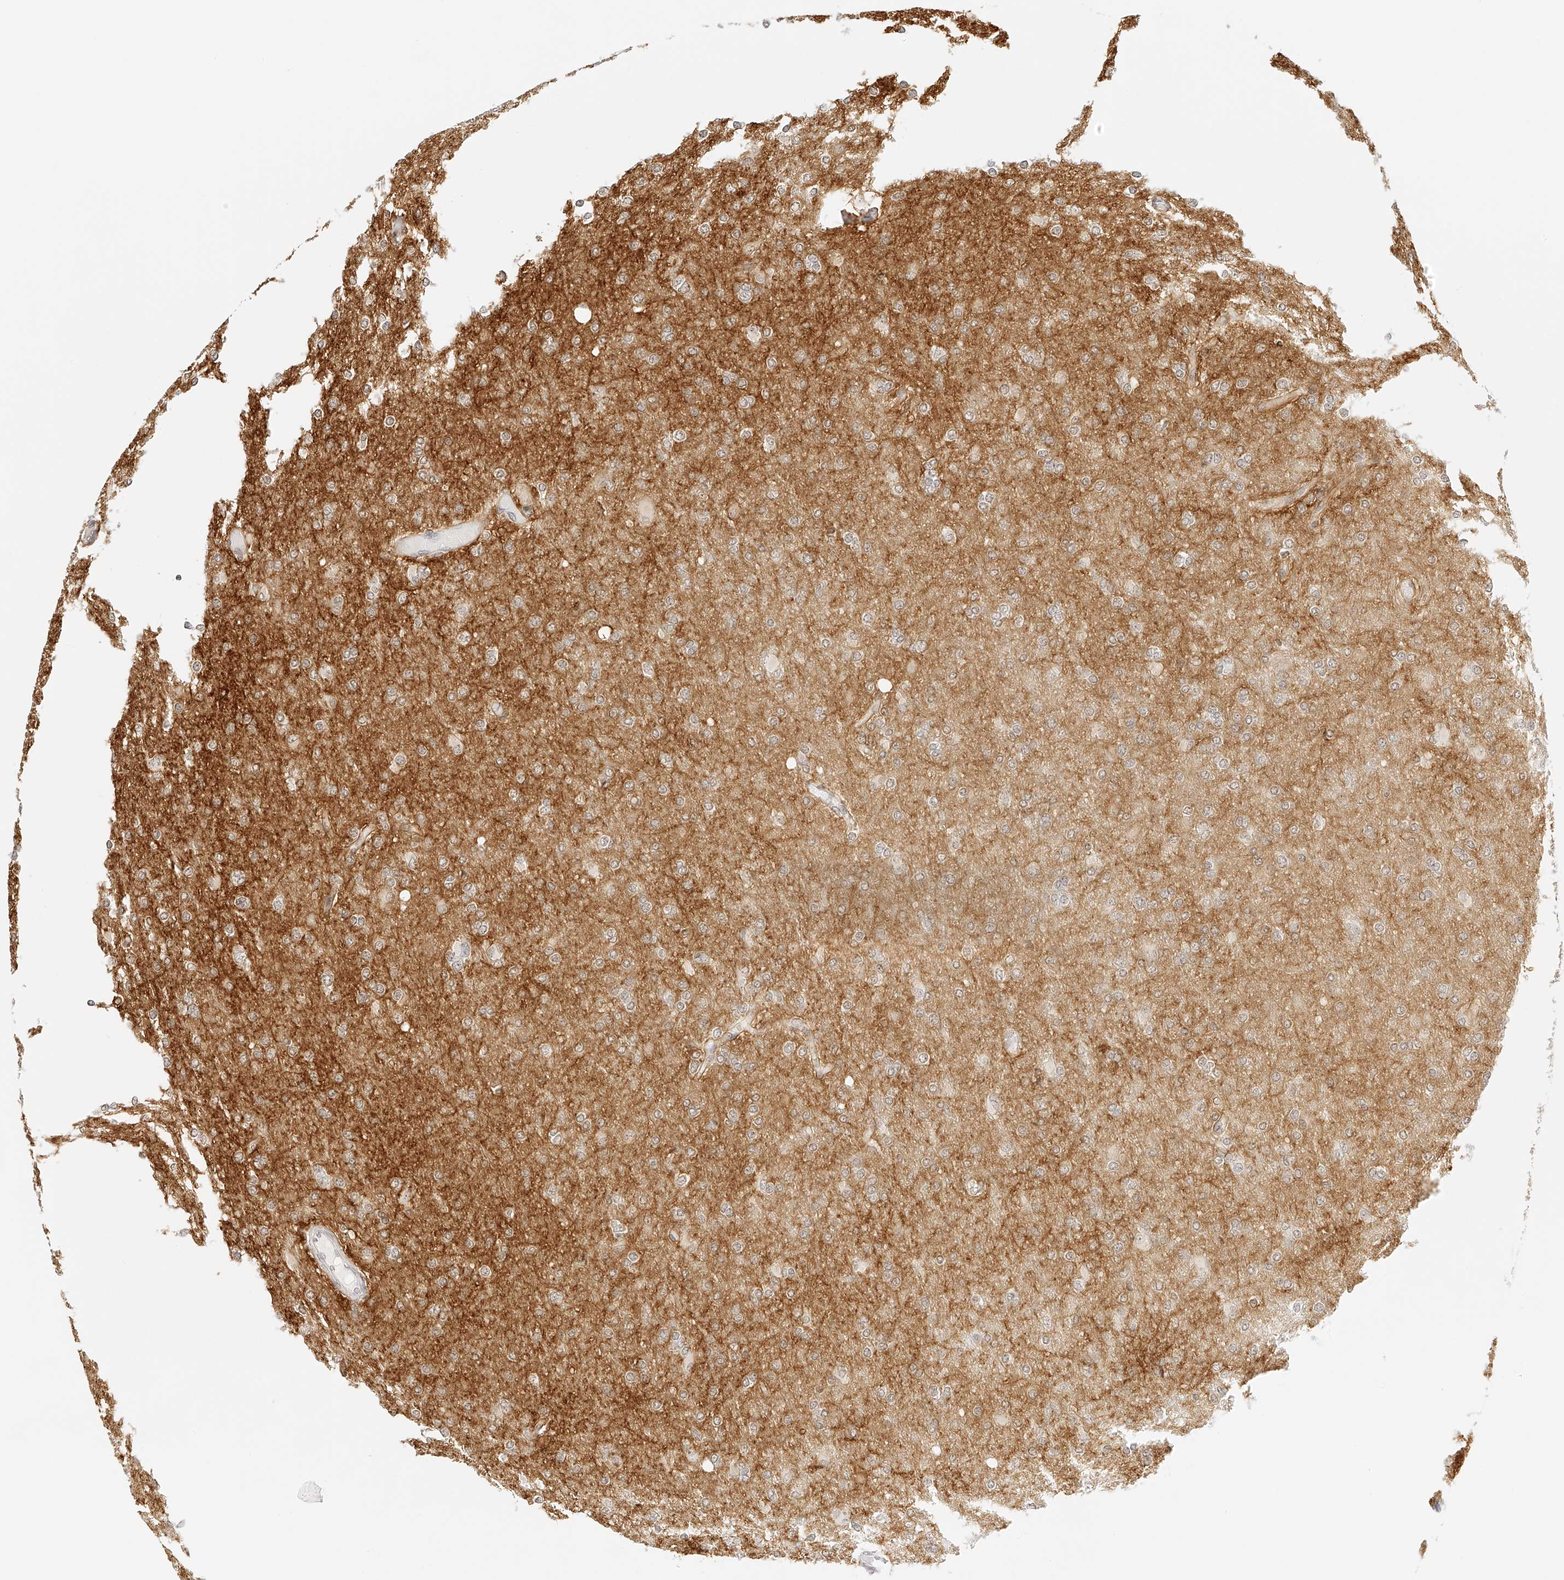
{"staining": {"intensity": "negative", "quantity": "none", "location": "none"}, "tissue": "glioma", "cell_type": "Tumor cells", "image_type": "cancer", "snomed": [{"axis": "morphology", "description": "Glioma, malignant, High grade"}, {"axis": "topography", "description": "Cerebral cortex"}], "caption": "Photomicrograph shows no significant protein positivity in tumor cells of high-grade glioma (malignant).", "gene": "ZFP69", "patient": {"sex": "female", "age": 36}}